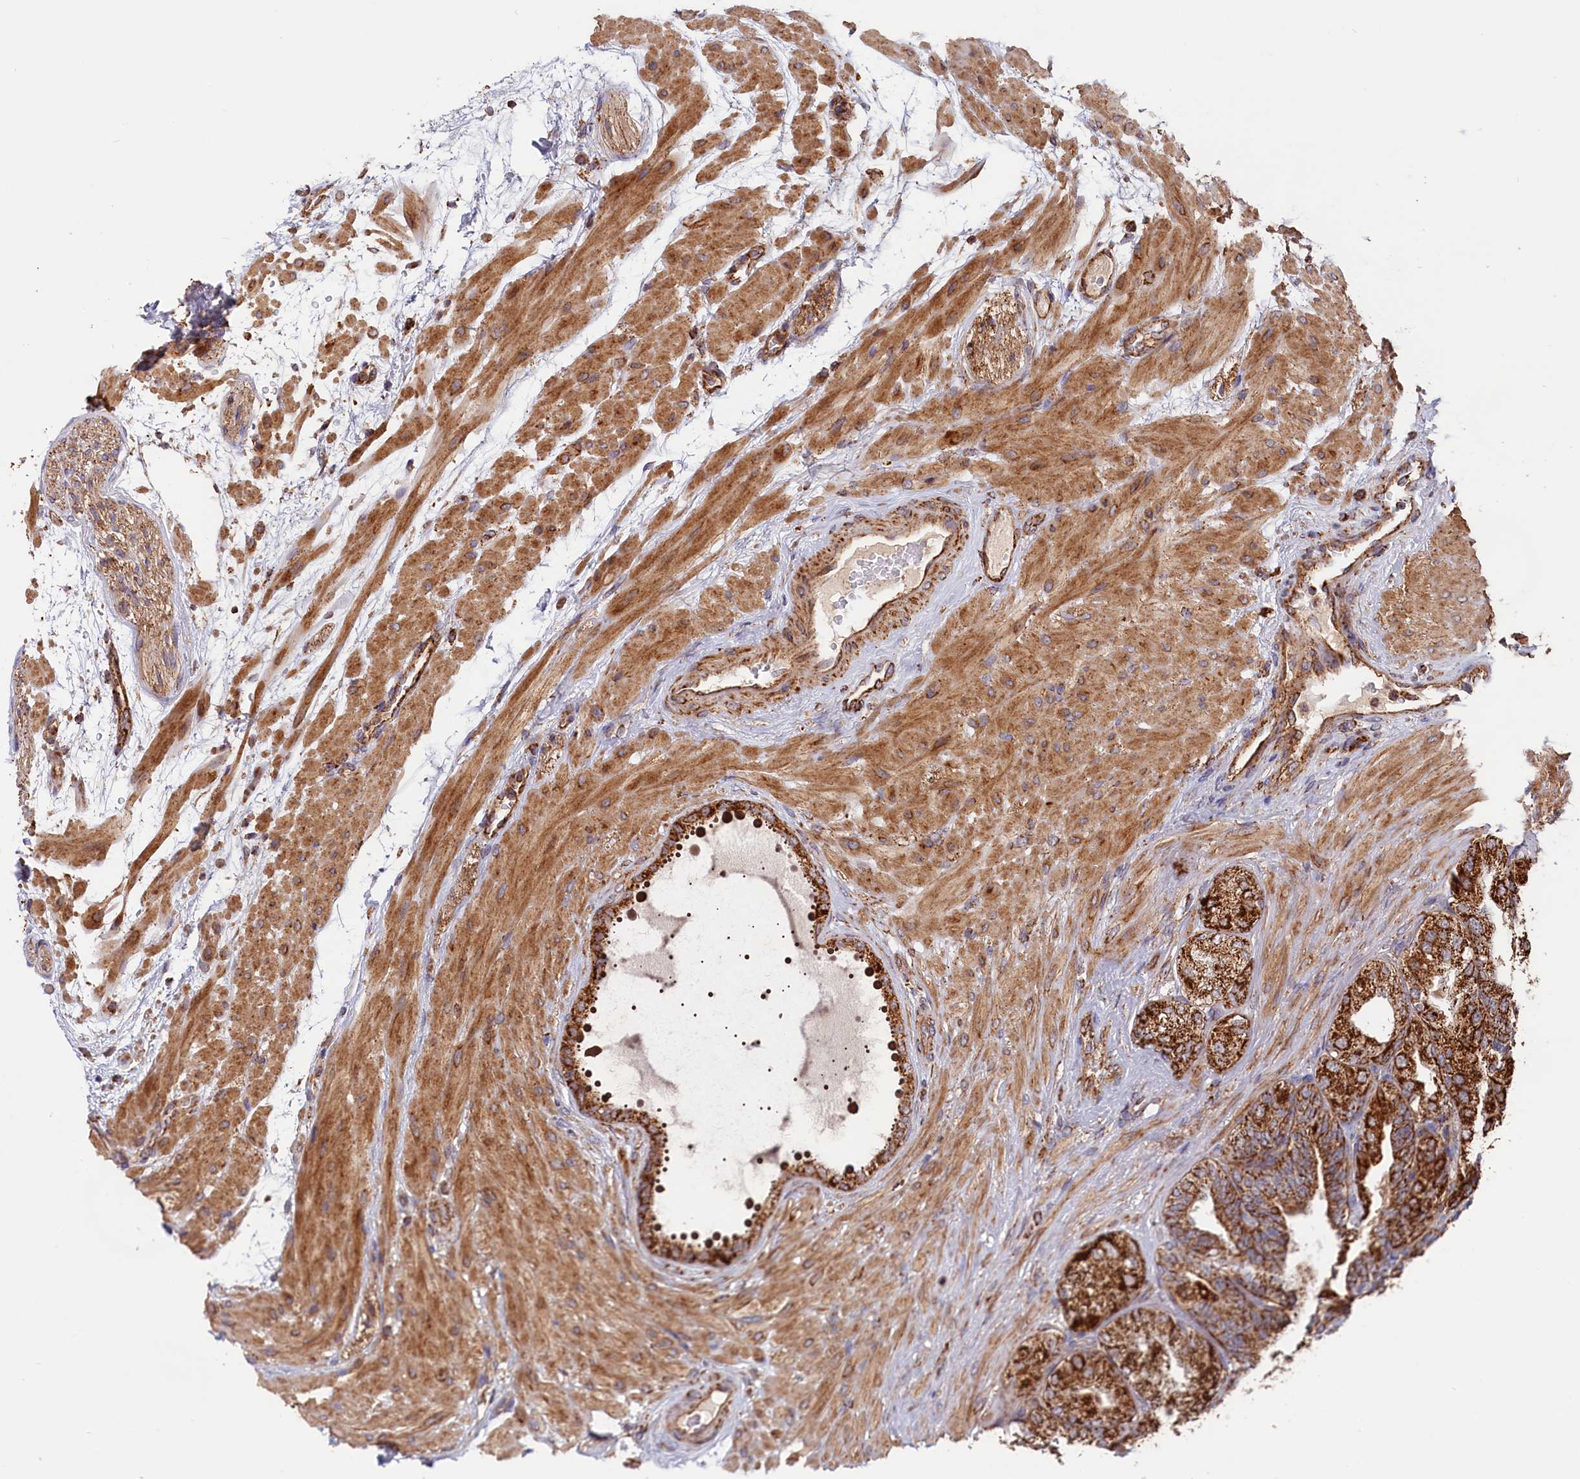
{"staining": {"intensity": "strong", "quantity": ">75%", "location": "cytoplasmic/membranous"}, "tissue": "seminal vesicle", "cell_type": "Glandular cells", "image_type": "normal", "snomed": [{"axis": "morphology", "description": "Normal tissue, NOS"}, {"axis": "topography", "description": "Seminal veicle"}, {"axis": "topography", "description": "Peripheral nerve tissue"}], "caption": "IHC of benign seminal vesicle displays high levels of strong cytoplasmic/membranous staining in about >75% of glandular cells.", "gene": "MACROD1", "patient": {"sex": "male", "age": 63}}